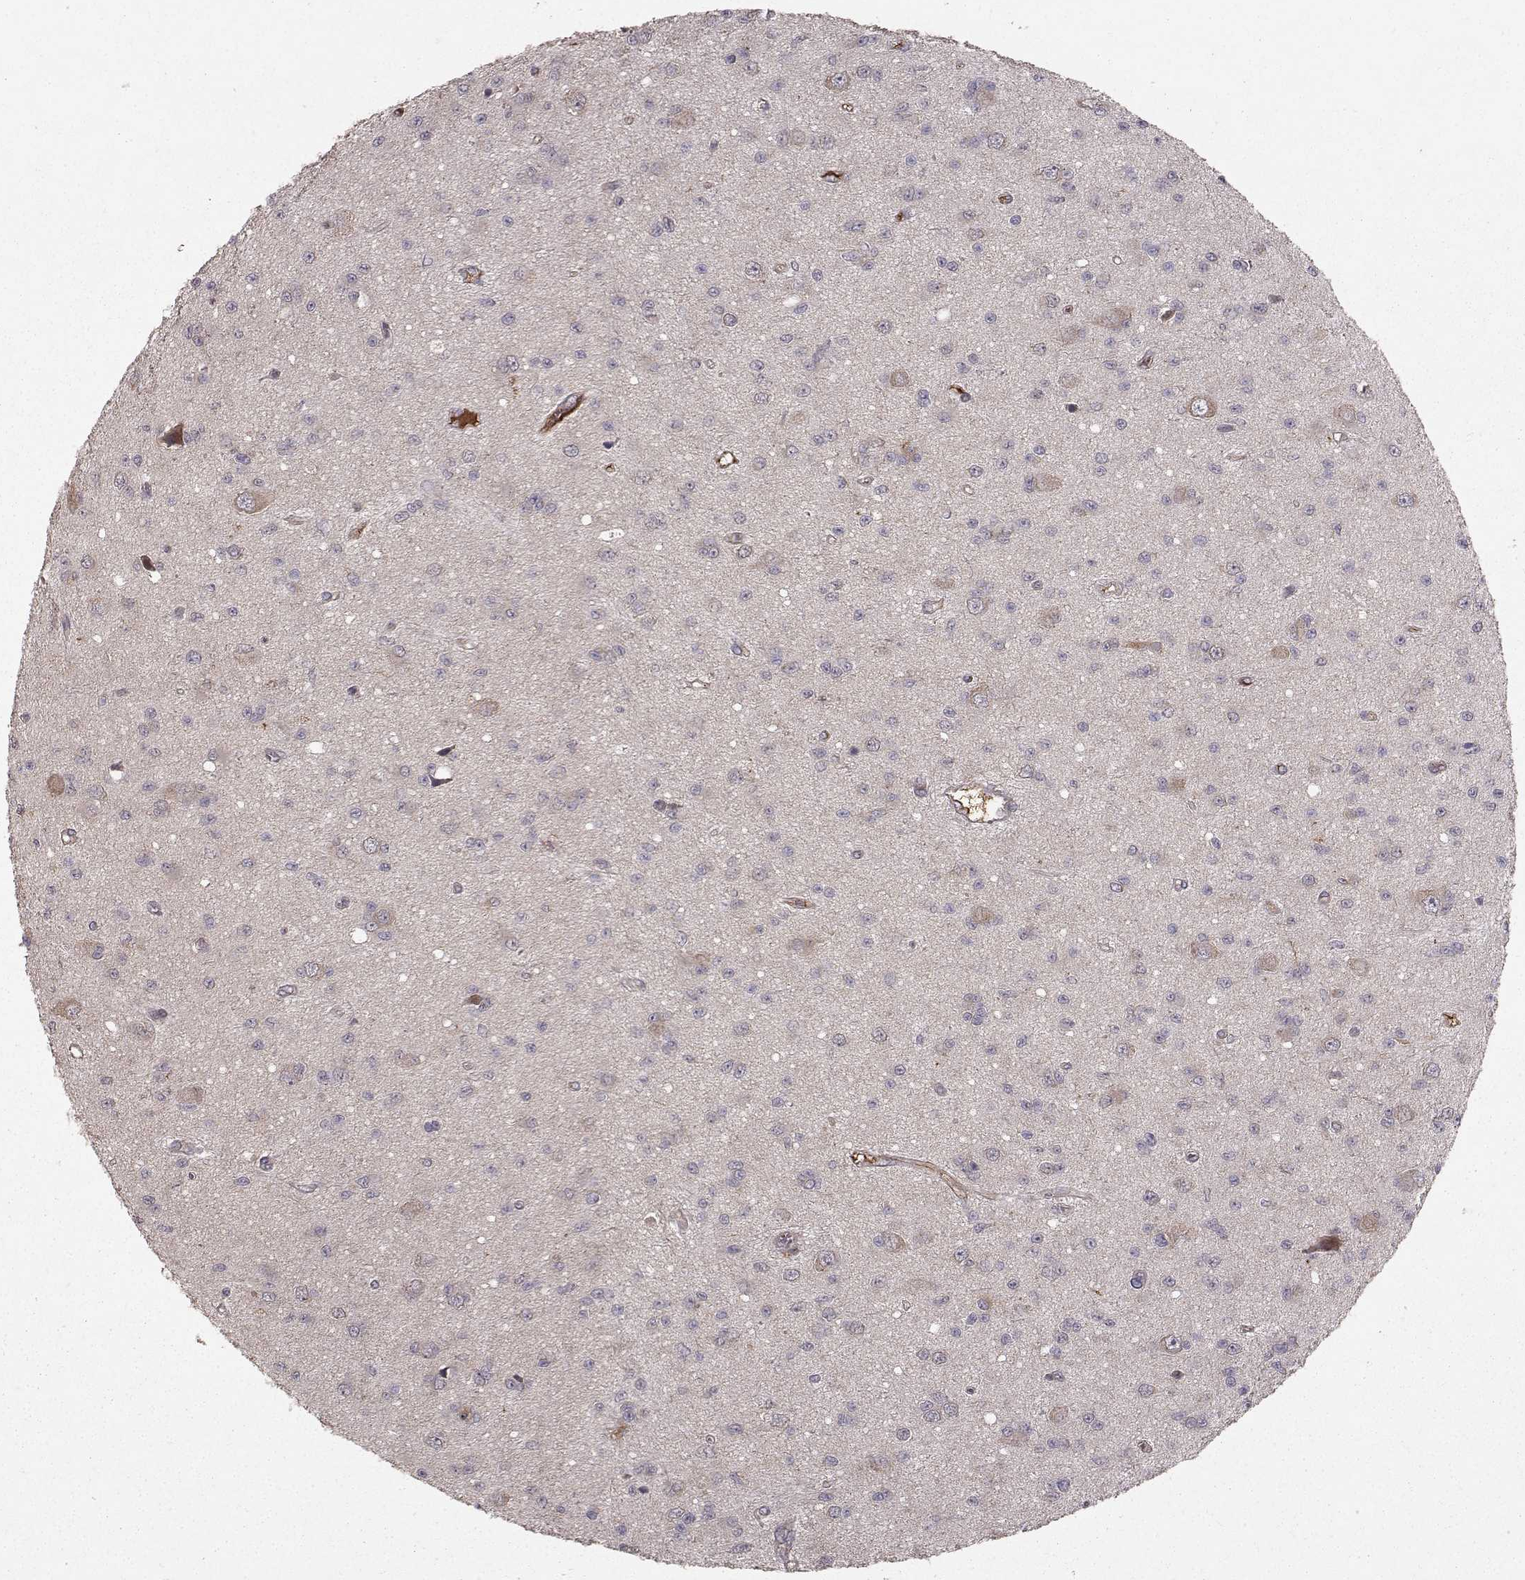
{"staining": {"intensity": "negative", "quantity": "none", "location": "none"}, "tissue": "glioma", "cell_type": "Tumor cells", "image_type": "cancer", "snomed": [{"axis": "morphology", "description": "Glioma, malignant, Low grade"}, {"axis": "topography", "description": "Brain"}], "caption": "The immunohistochemistry histopathology image has no significant positivity in tumor cells of glioma tissue.", "gene": "WNT6", "patient": {"sex": "female", "age": 45}}